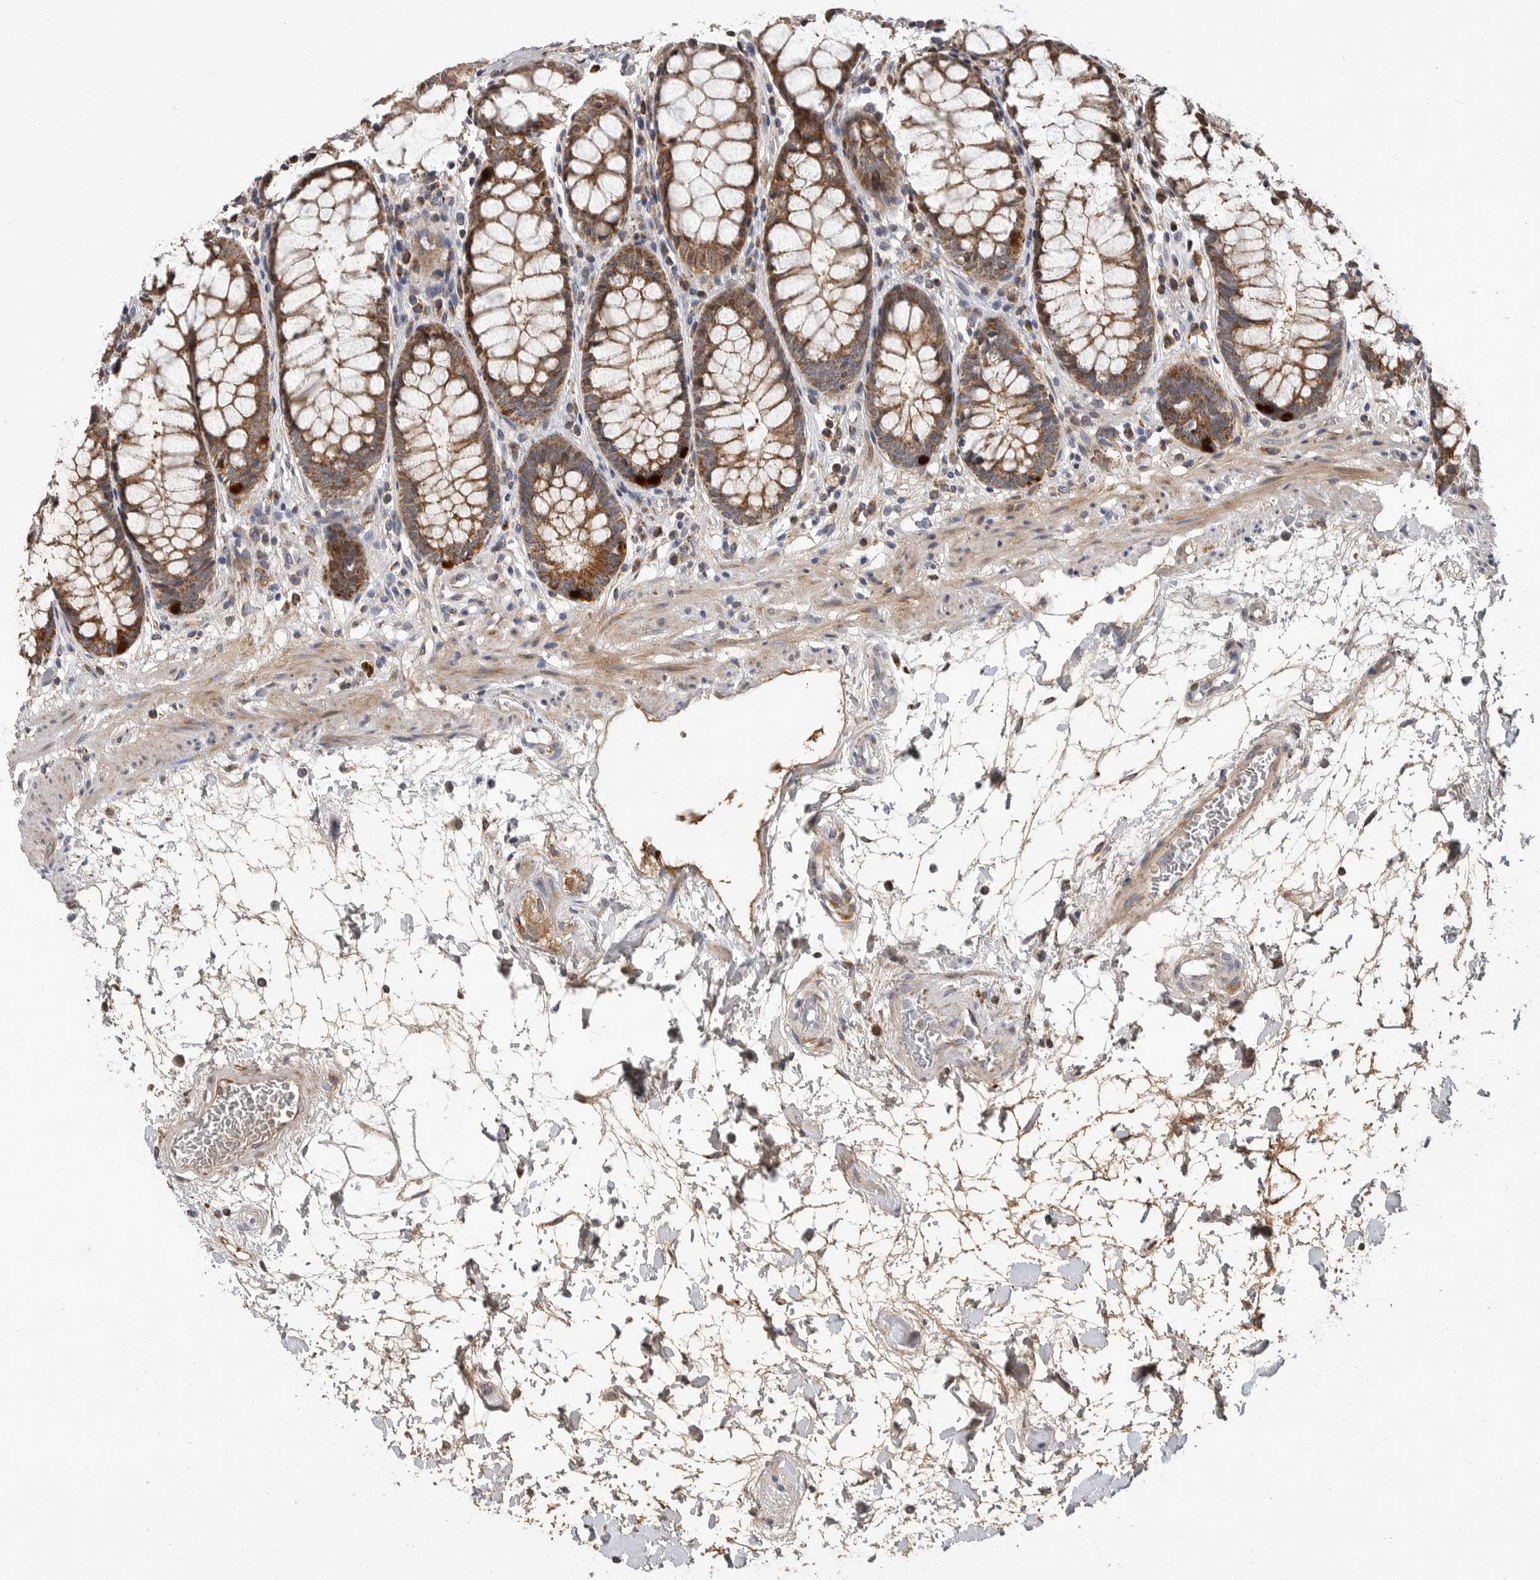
{"staining": {"intensity": "strong", "quantity": ">75%", "location": "cytoplasmic/membranous"}, "tissue": "rectum", "cell_type": "Glandular cells", "image_type": "normal", "snomed": [{"axis": "morphology", "description": "Normal tissue, NOS"}, {"axis": "topography", "description": "Rectum"}], "caption": "Approximately >75% of glandular cells in benign rectum show strong cytoplasmic/membranous protein staining as visualized by brown immunohistochemical staining.", "gene": "KYAT3", "patient": {"sex": "male", "age": 64}}